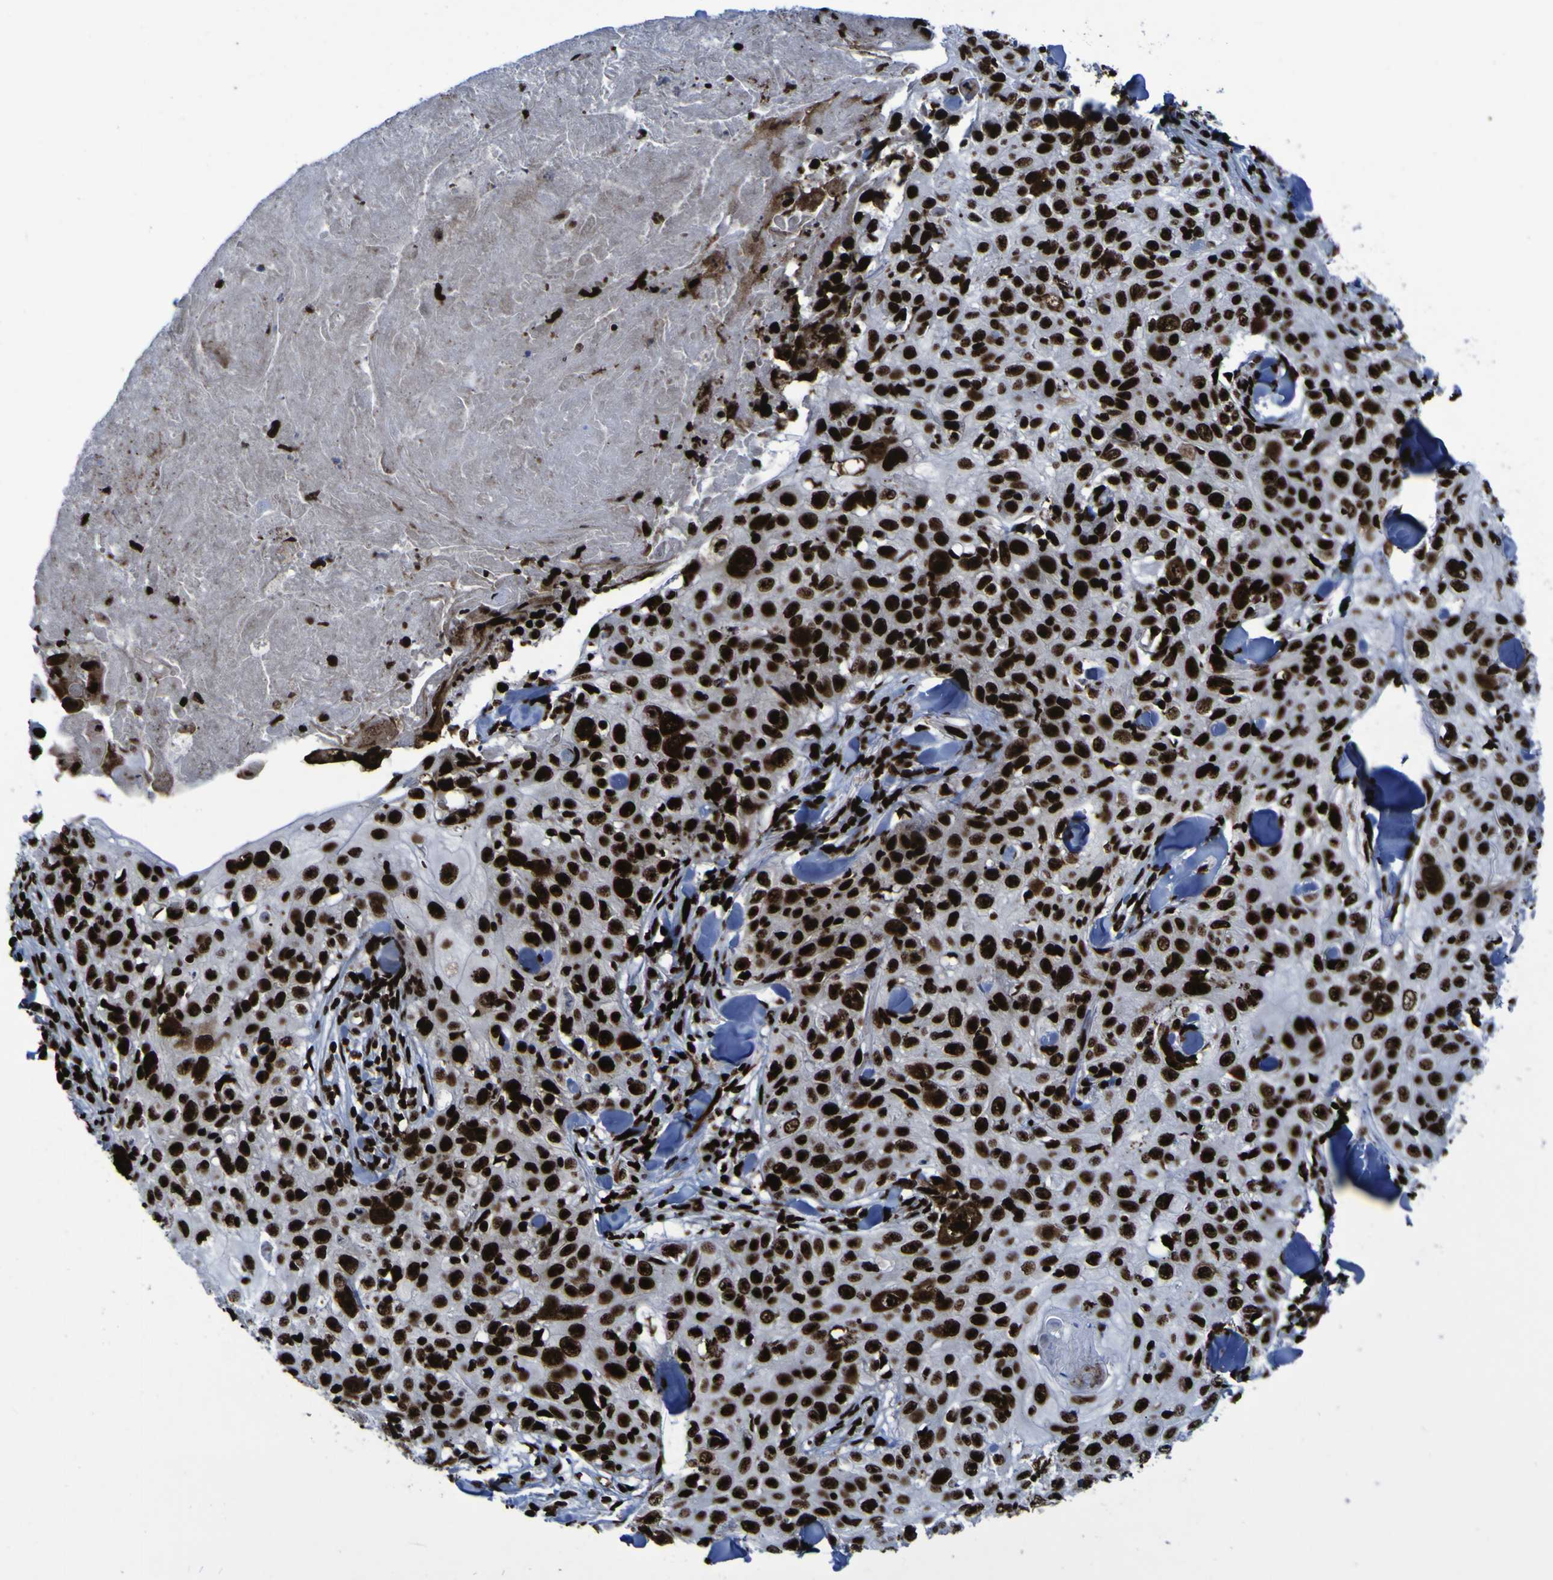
{"staining": {"intensity": "strong", "quantity": ">75%", "location": "nuclear"}, "tissue": "skin cancer", "cell_type": "Tumor cells", "image_type": "cancer", "snomed": [{"axis": "morphology", "description": "Squamous cell carcinoma, NOS"}, {"axis": "topography", "description": "Skin"}], "caption": "The photomicrograph reveals immunohistochemical staining of skin cancer. There is strong nuclear expression is present in approximately >75% of tumor cells. (brown staining indicates protein expression, while blue staining denotes nuclei).", "gene": "NPM1", "patient": {"sex": "male", "age": 86}}